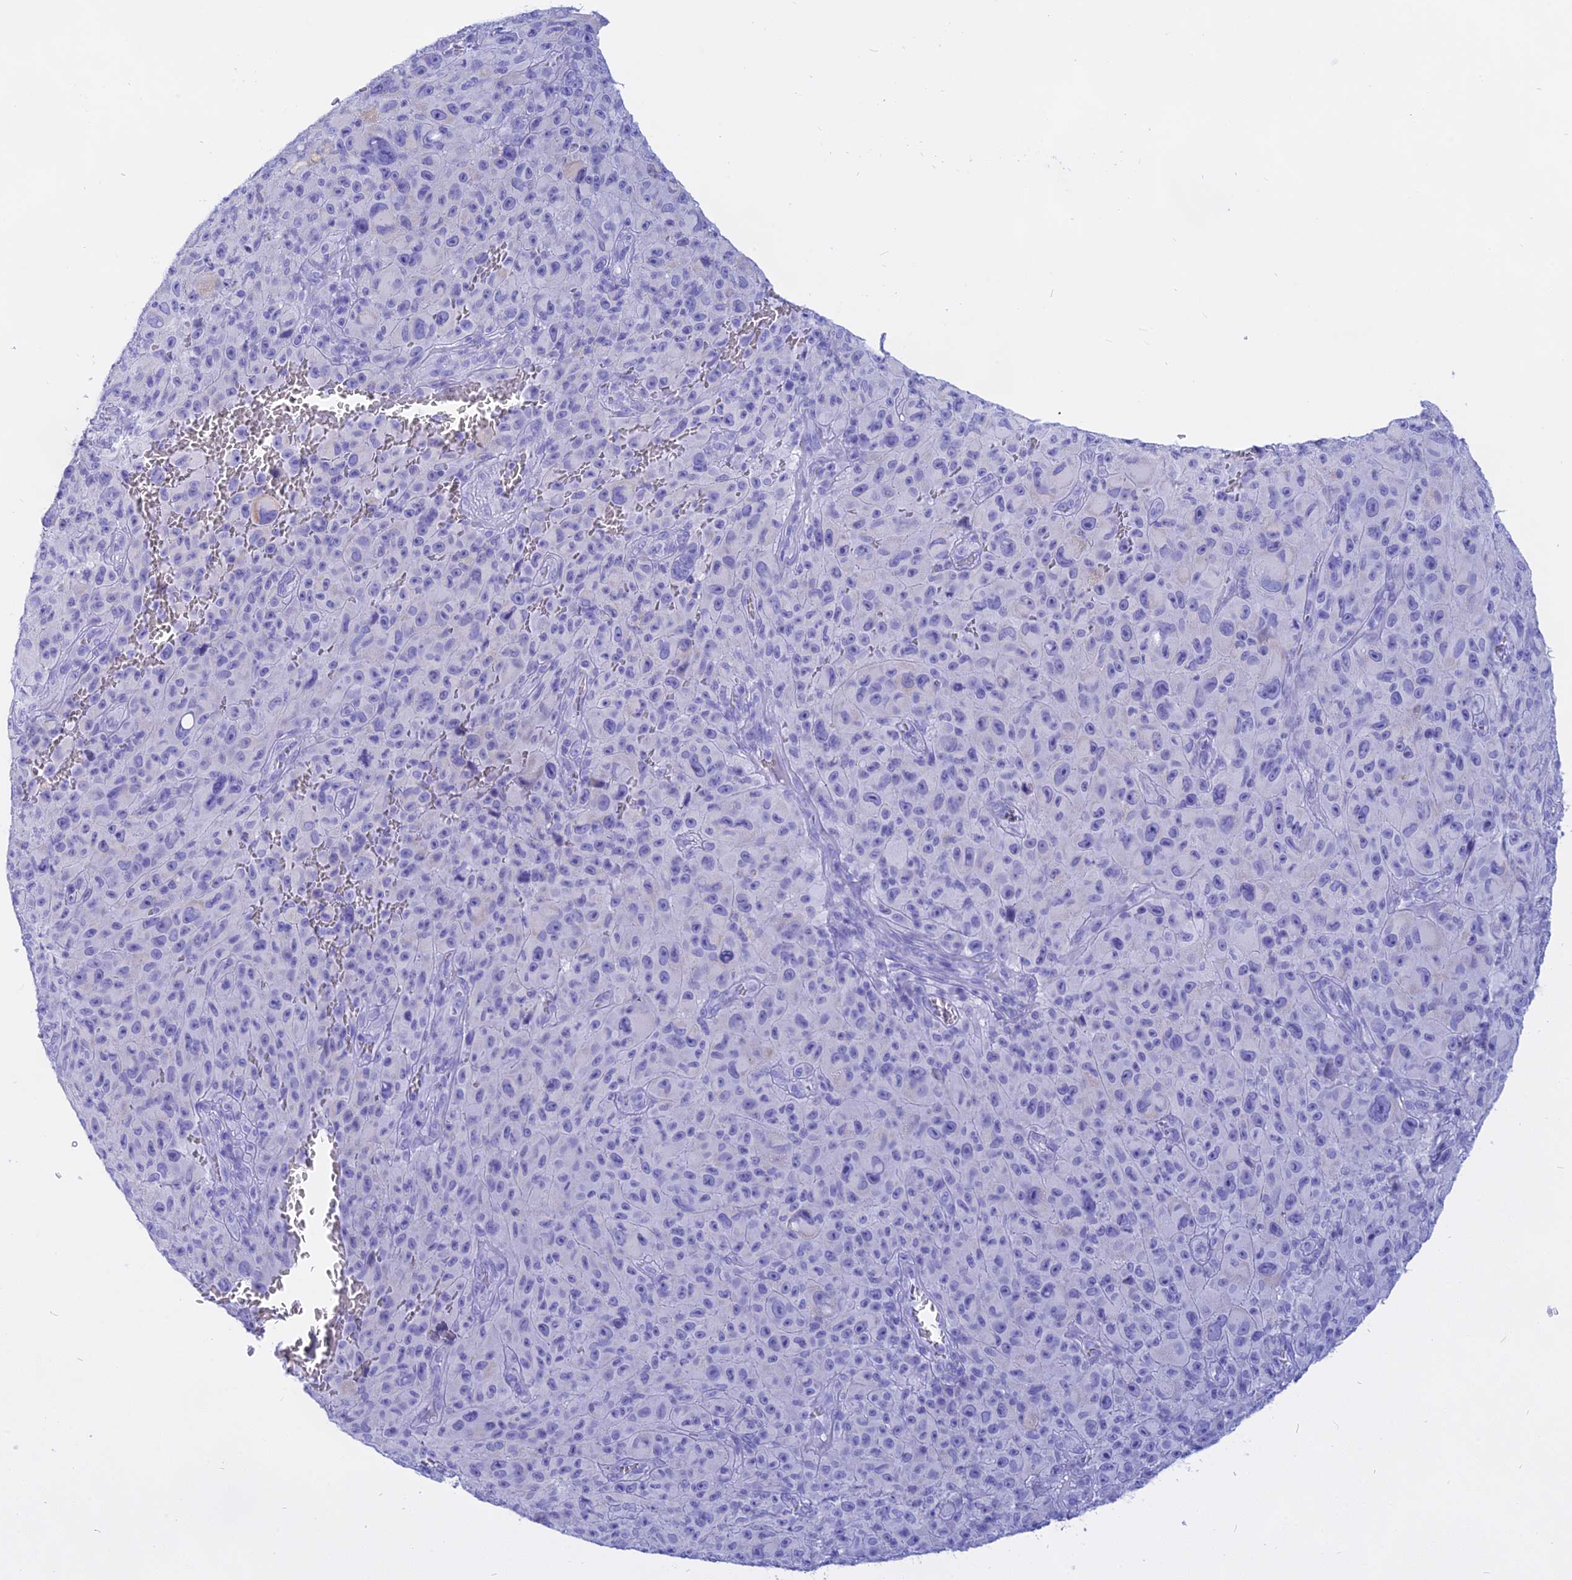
{"staining": {"intensity": "negative", "quantity": "none", "location": "none"}, "tissue": "melanoma", "cell_type": "Tumor cells", "image_type": "cancer", "snomed": [{"axis": "morphology", "description": "Malignant melanoma, NOS"}, {"axis": "topography", "description": "Skin"}], "caption": "A high-resolution micrograph shows immunohistochemistry (IHC) staining of melanoma, which exhibits no significant staining in tumor cells. The staining was performed using DAB (3,3'-diaminobenzidine) to visualize the protein expression in brown, while the nuclei were stained in blue with hematoxylin (Magnification: 20x).", "gene": "ISCA1", "patient": {"sex": "female", "age": 82}}